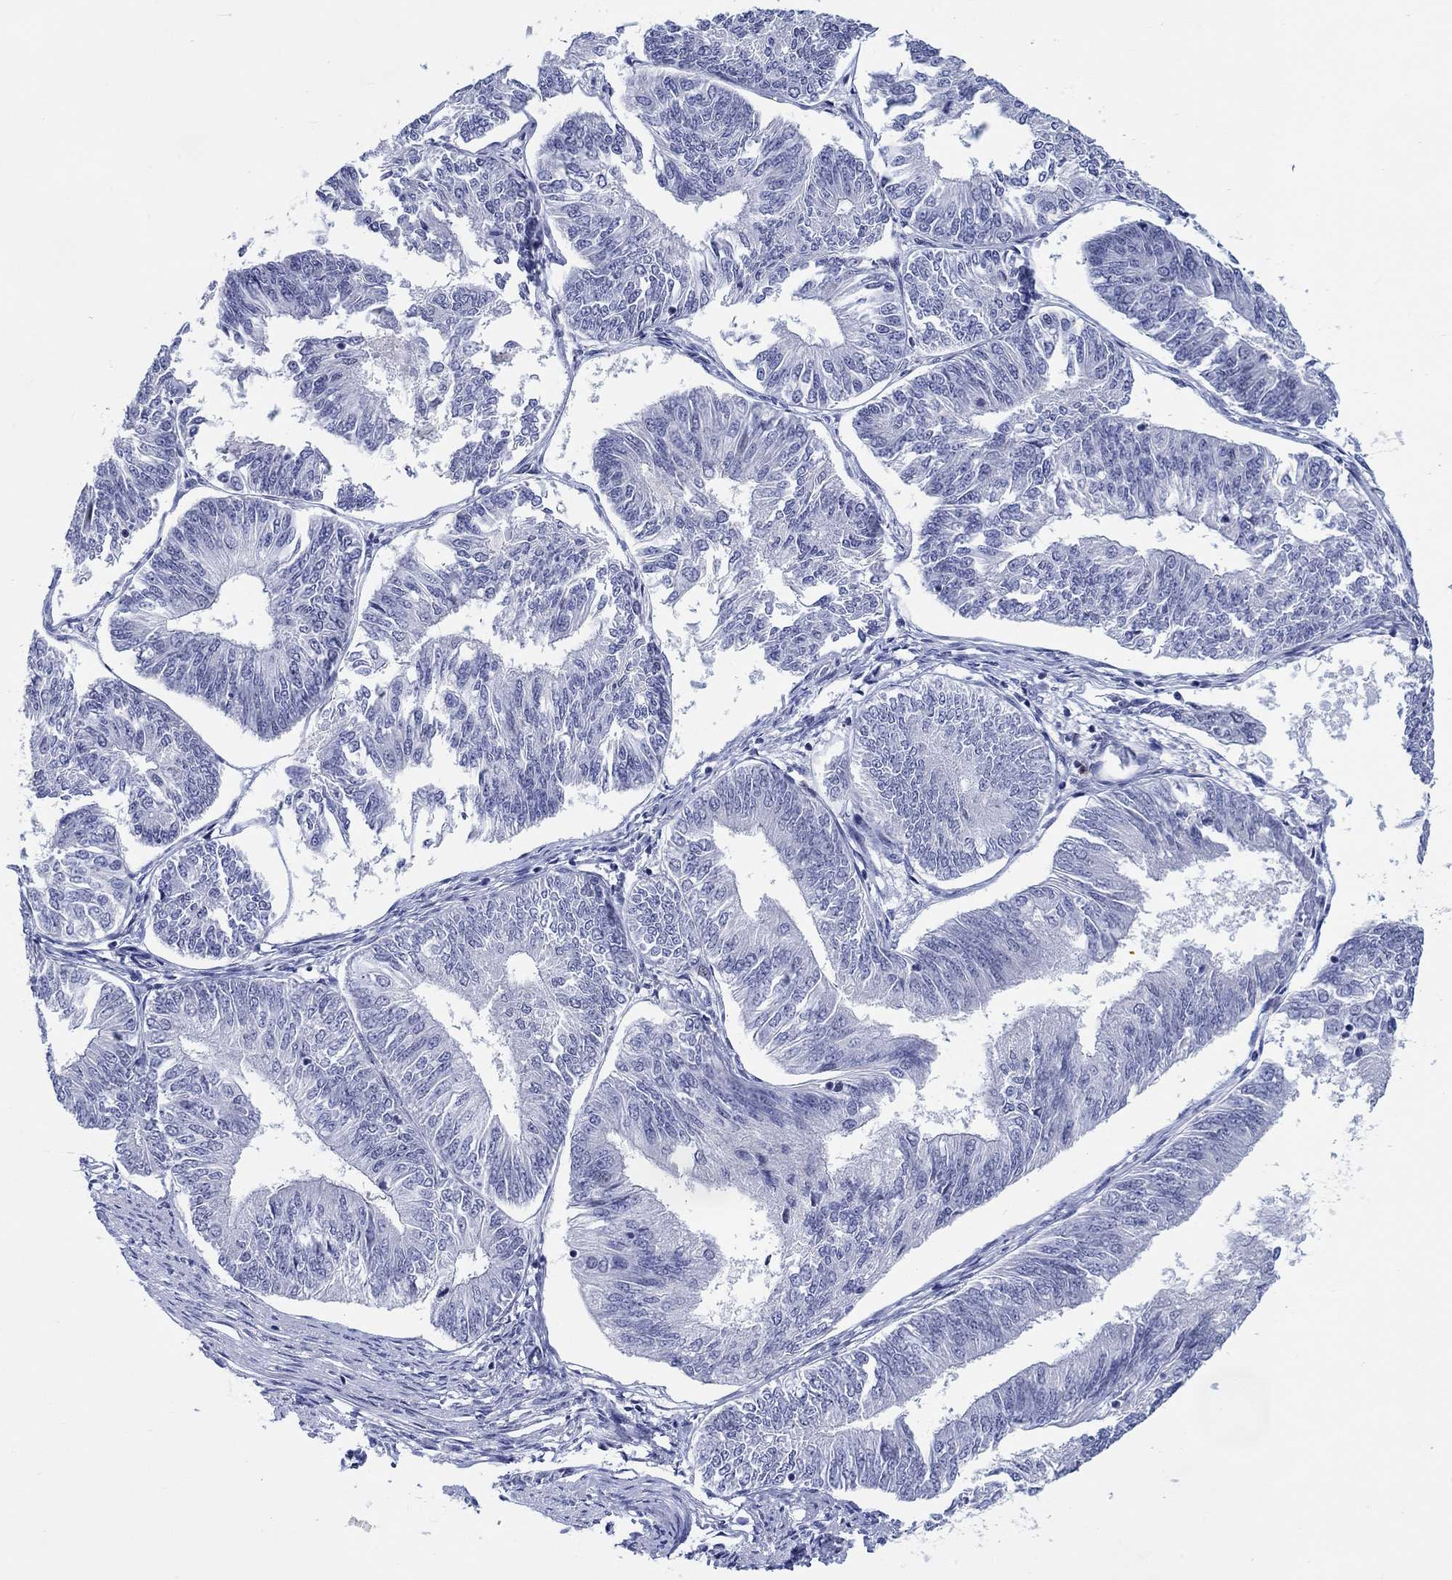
{"staining": {"intensity": "negative", "quantity": "none", "location": "none"}, "tissue": "endometrial cancer", "cell_type": "Tumor cells", "image_type": "cancer", "snomed": [{"axis": "morphology", "description": "Adenocarcinoma, NOS"}, {"axis": "topography", "description": "Endometrium"}], "caption": "IHC of human endometrial cancer (adenocarcinoma) demonstrates no staining in tumor cells.", "gene": "CDCA2", "patient": {"sex": "female", "age": 58}}